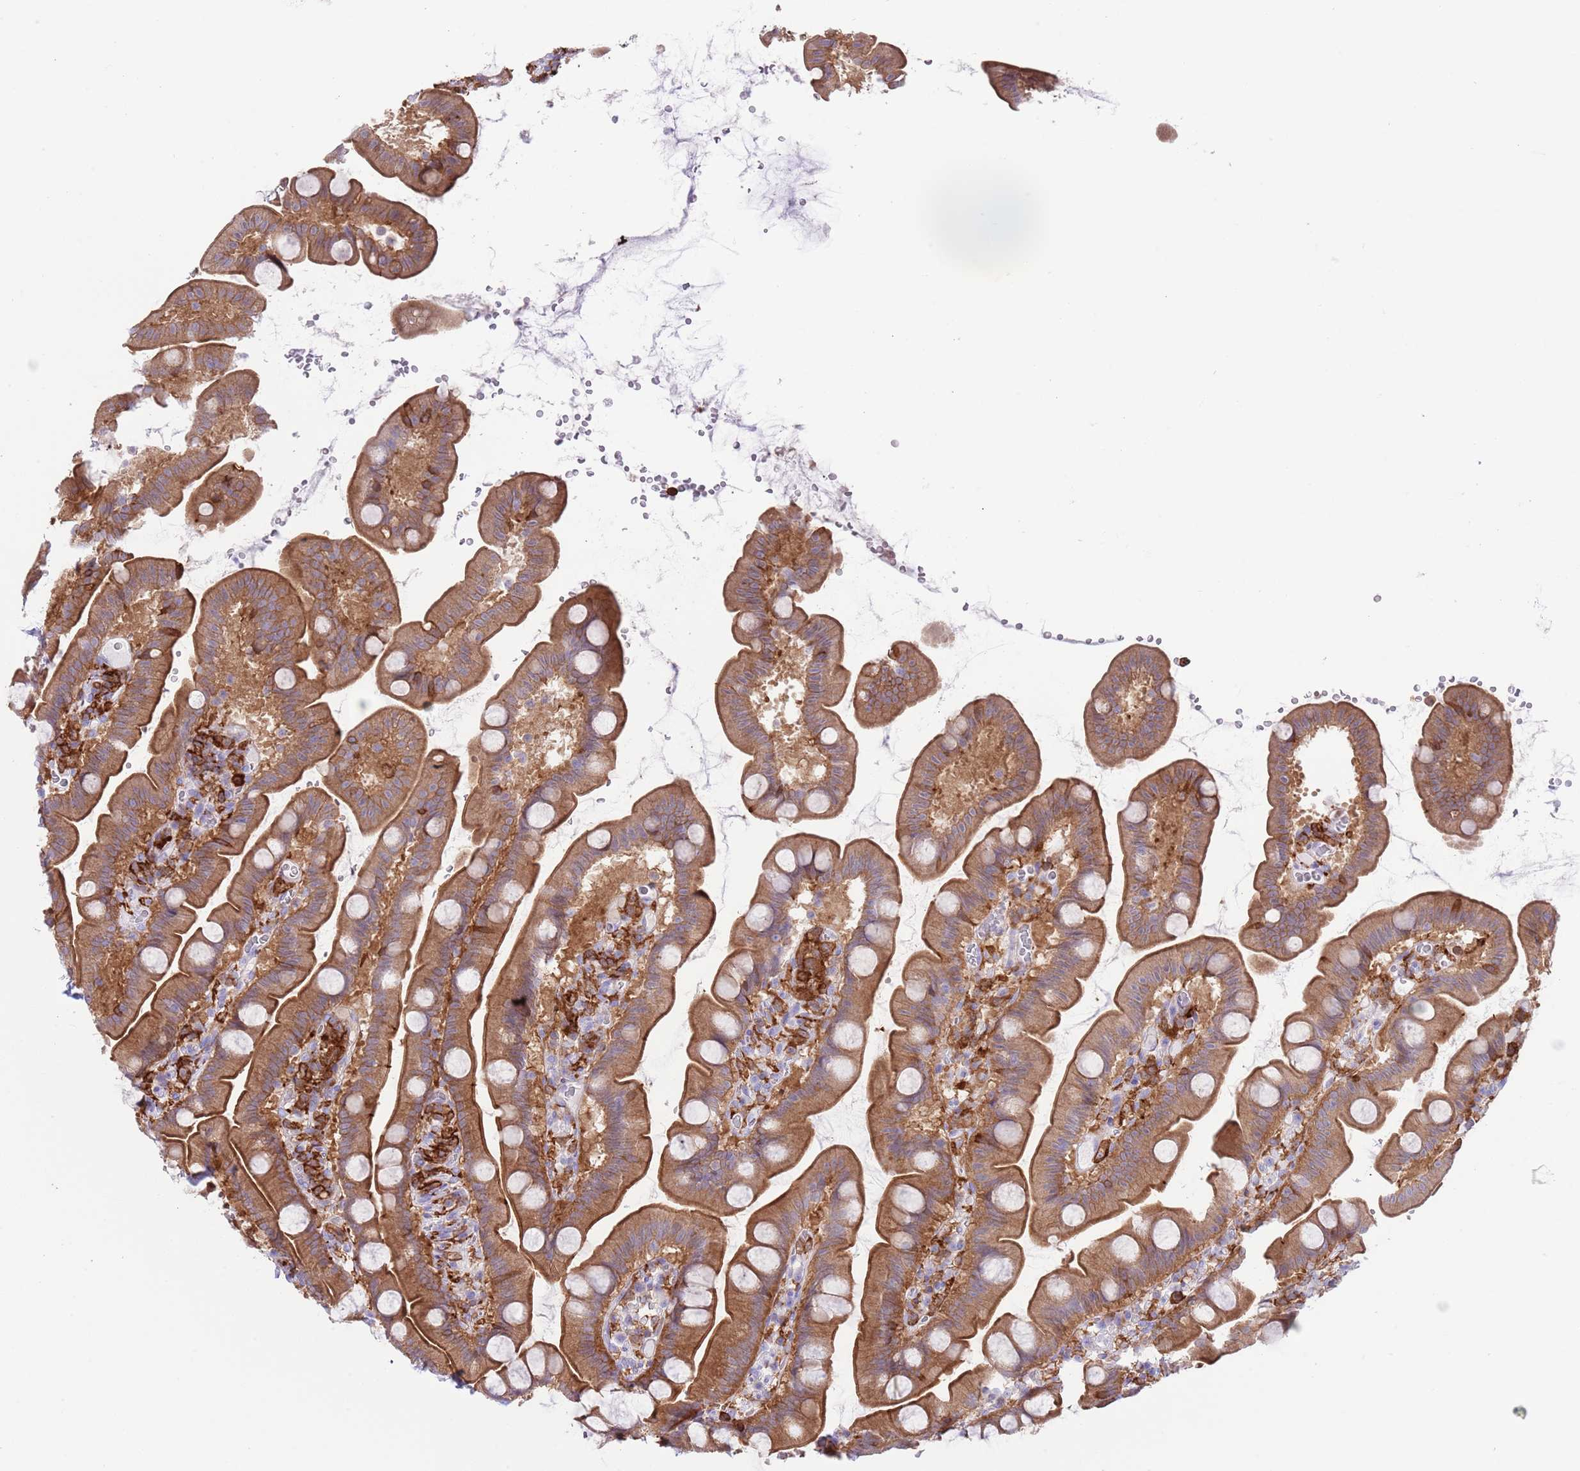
{"staining": {"intensity": "strong", "quantity": ">75%", "location": "cytoplasmic/membranous"}, "tissue": "small intestine", "cell_type": "Glandular cells", "image_type": "normal", "snomed": [{"axis": "morphology", "description": "Normal tissue, NOS"}, {"axis": "topography", "description": "Small intestine"}], "caption": "Brown immunohistochemical staining in unremarkable small intestine displays strong cytoplasmic/membranous expression in about >75% of glandular cells.", "gene": "EFHD2", "patient": {"sex": "female", "age": 68}}